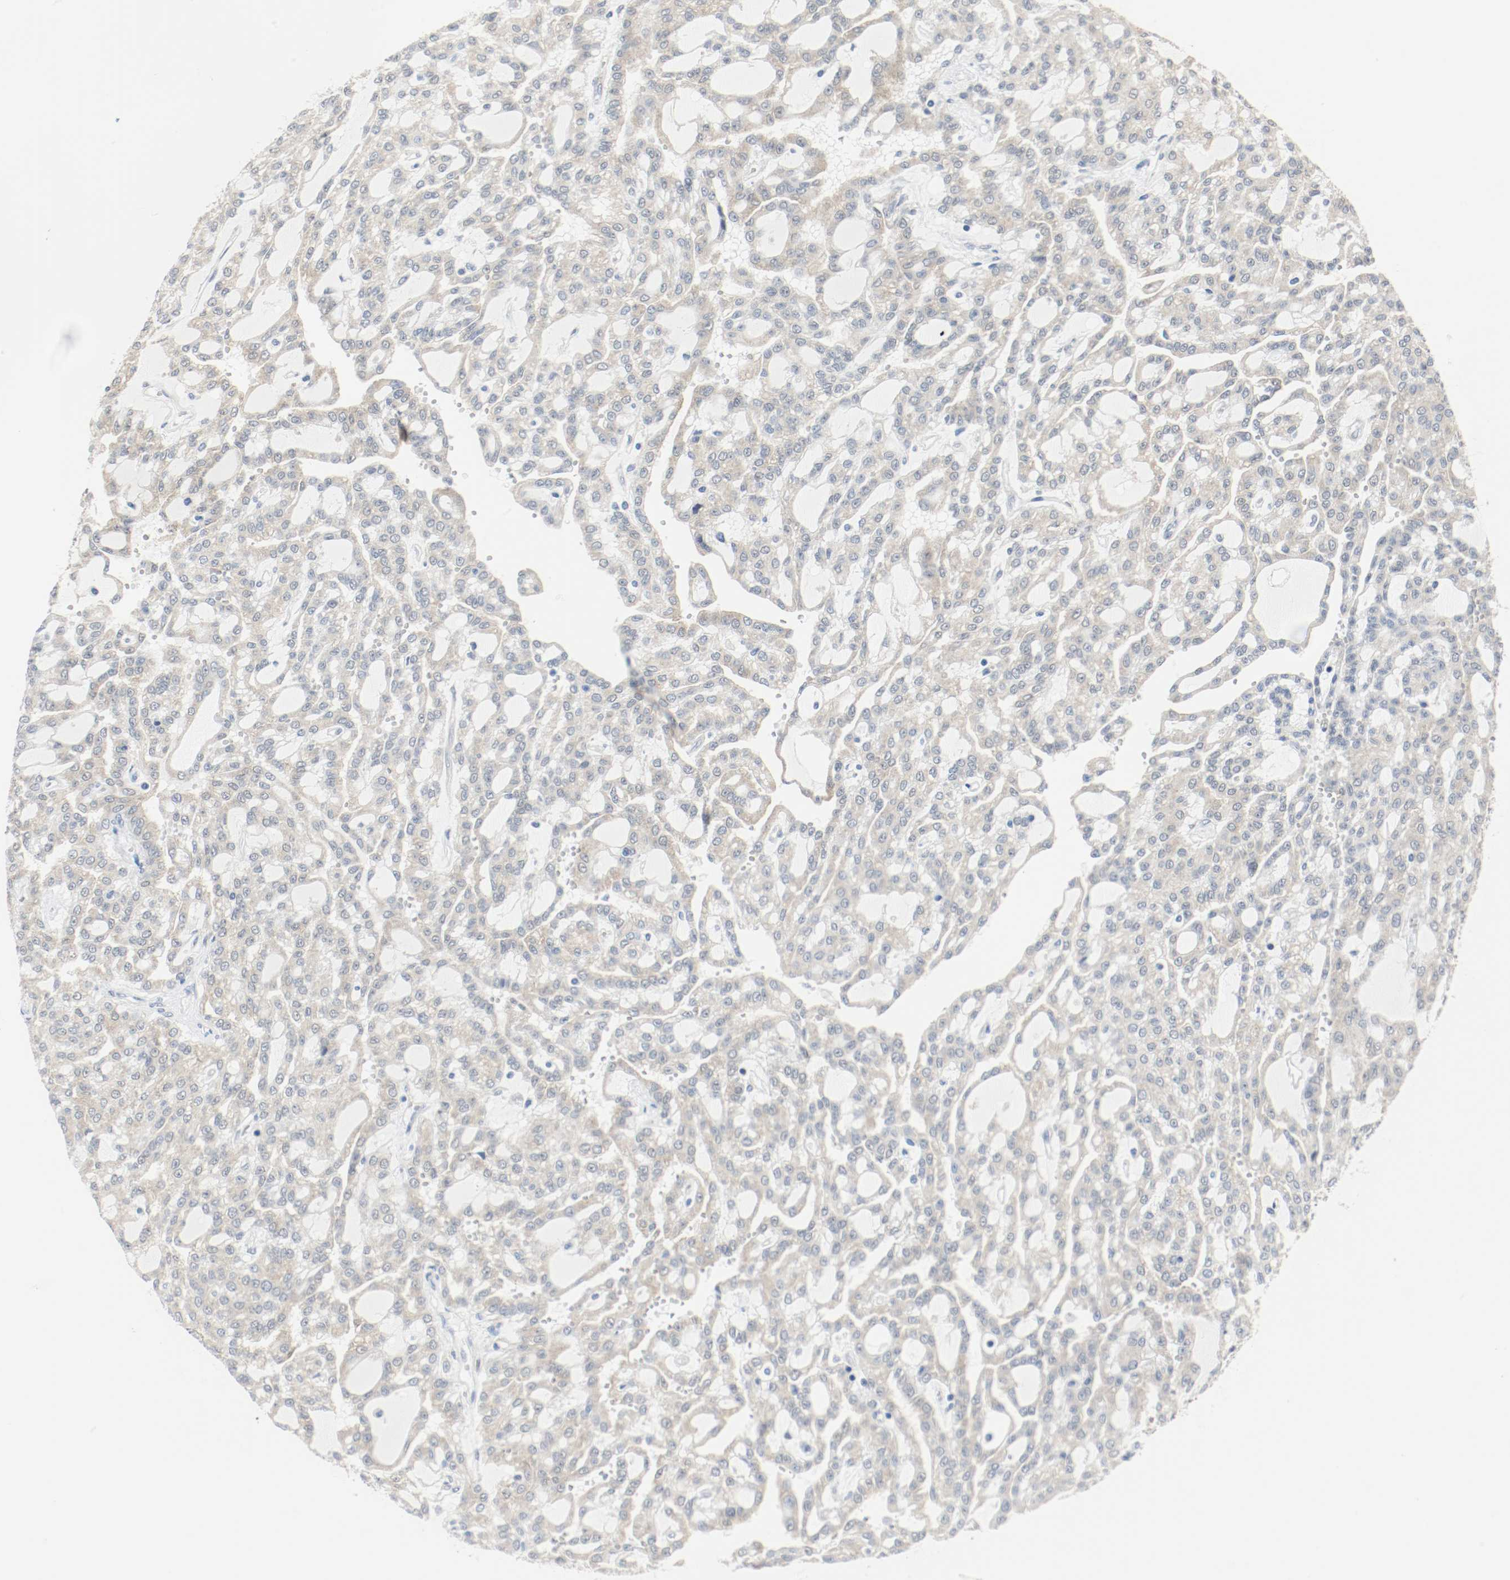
{"staining": {"intensity": "weak", "quantity": ">75%", "location": "cytoplasmic/membranous"}, "tissue": "renal cancer", "cell_type": "Tumor cells", "image_type": "cancer", "snomed": [{"axis": "morphology", "description": "Adenocarcinoma, NOS"}, {"axis": "topography", "description": "Kidney"}], "caption": "About >75% of tumor cells in human renal cancer (adenocarcinoma) display weak cytoplasmic/membranous protein expression as visualized by brown immunohistochemical staining.", "gene": "PPME1", "patient": {"sex": "male", "age": 63}}